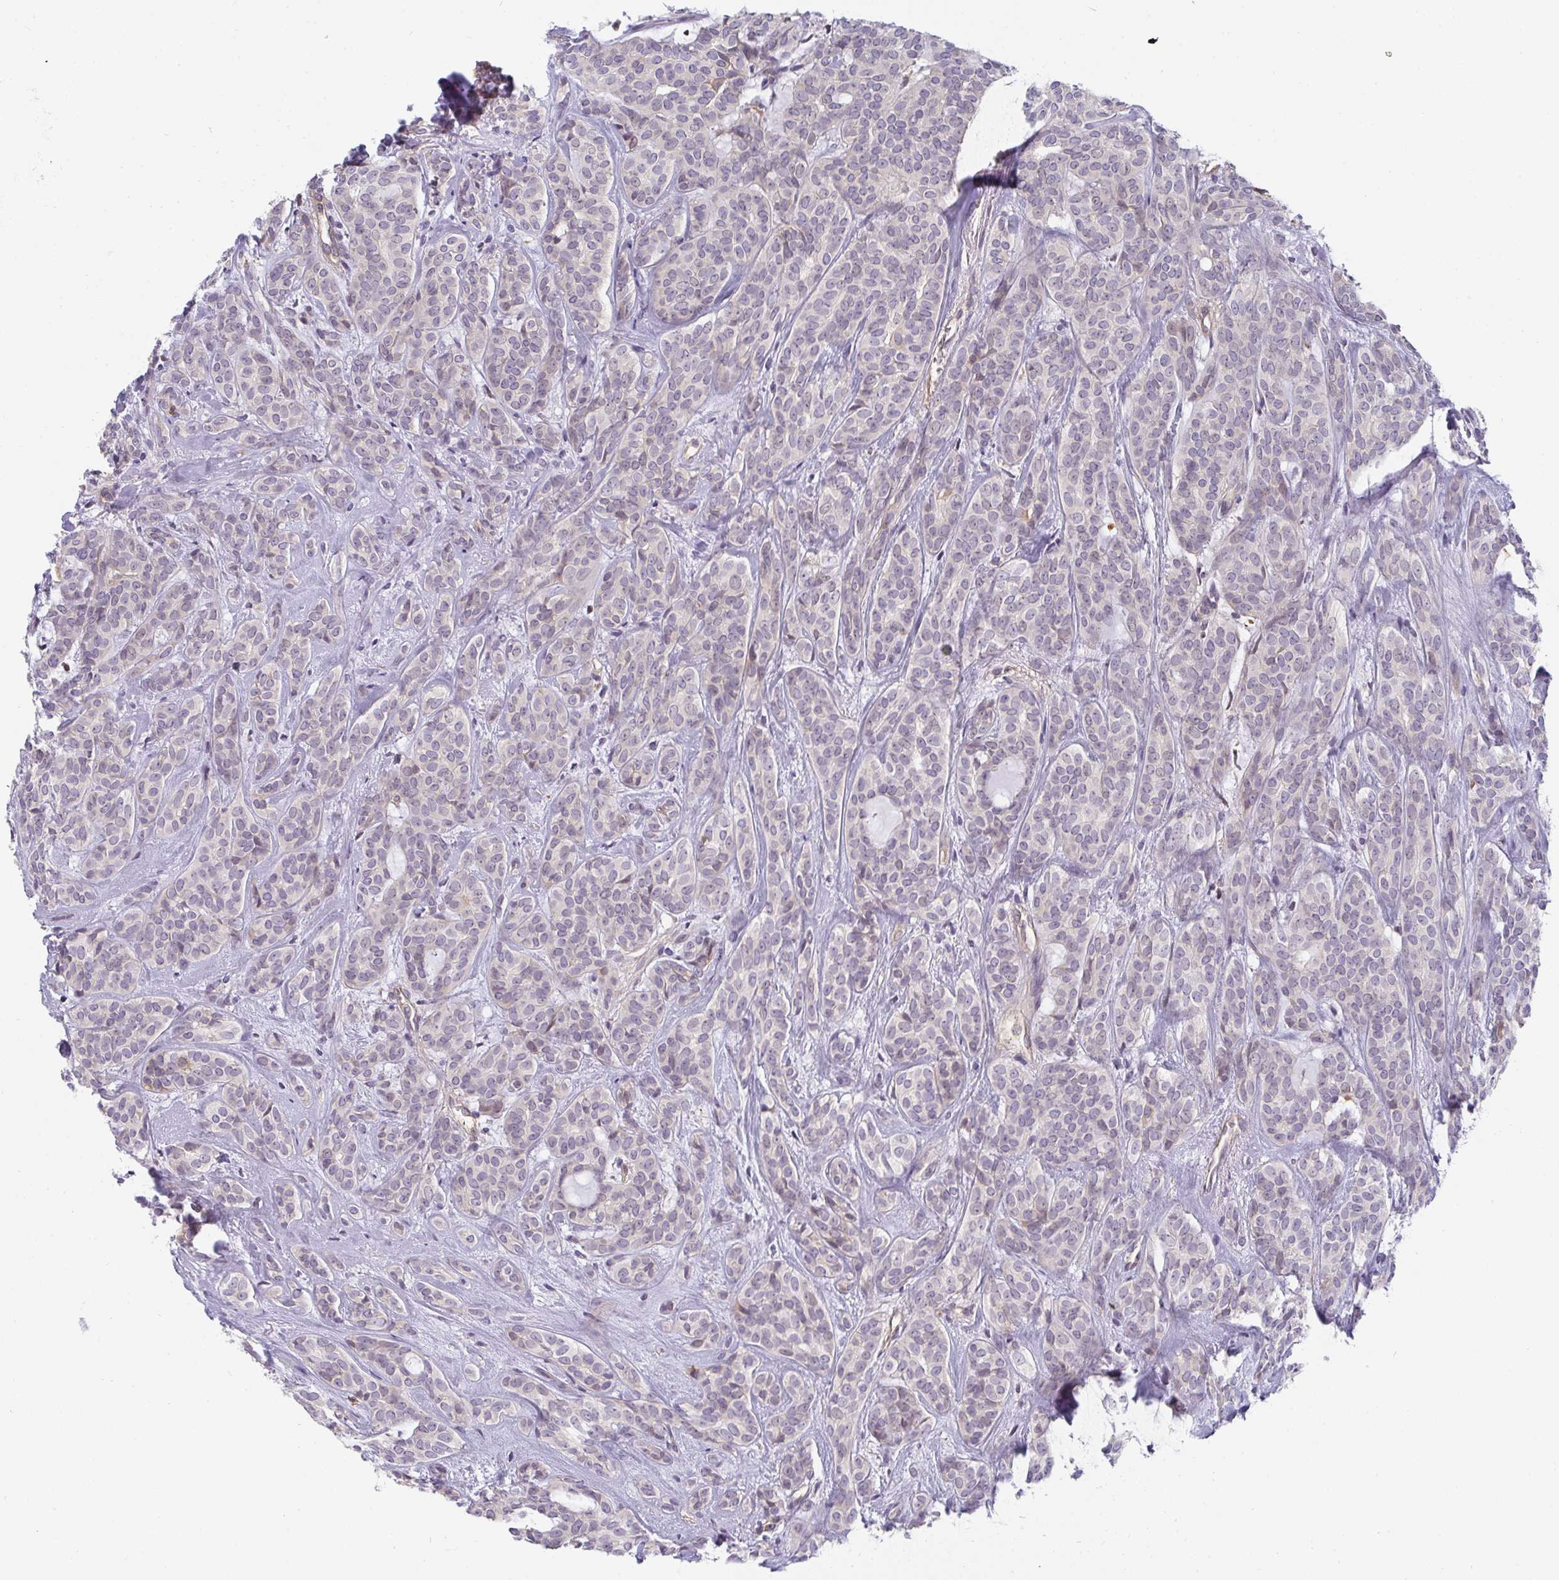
{"staining": {"intensity": "negative", "quantity": "none", "location": "none"}, "tissue": "head and neck cancer", "cell_type": "Tumor cells", "image_type": "cancer", "snomed": [{"axis": "morphology", "description": "Adenocarcinoma, NOS"}, {"axis": "topography", "description": "Head-Neck"}], "caption": "DAB (3,3'-diaminobenzidine) immunohistochemical staining of head and neck cancer (adenocarcinoma) reveals no significant positivity in tumor cells.", "gene": "GSDMB", "patient": {"sex": "female", "age": 57}}